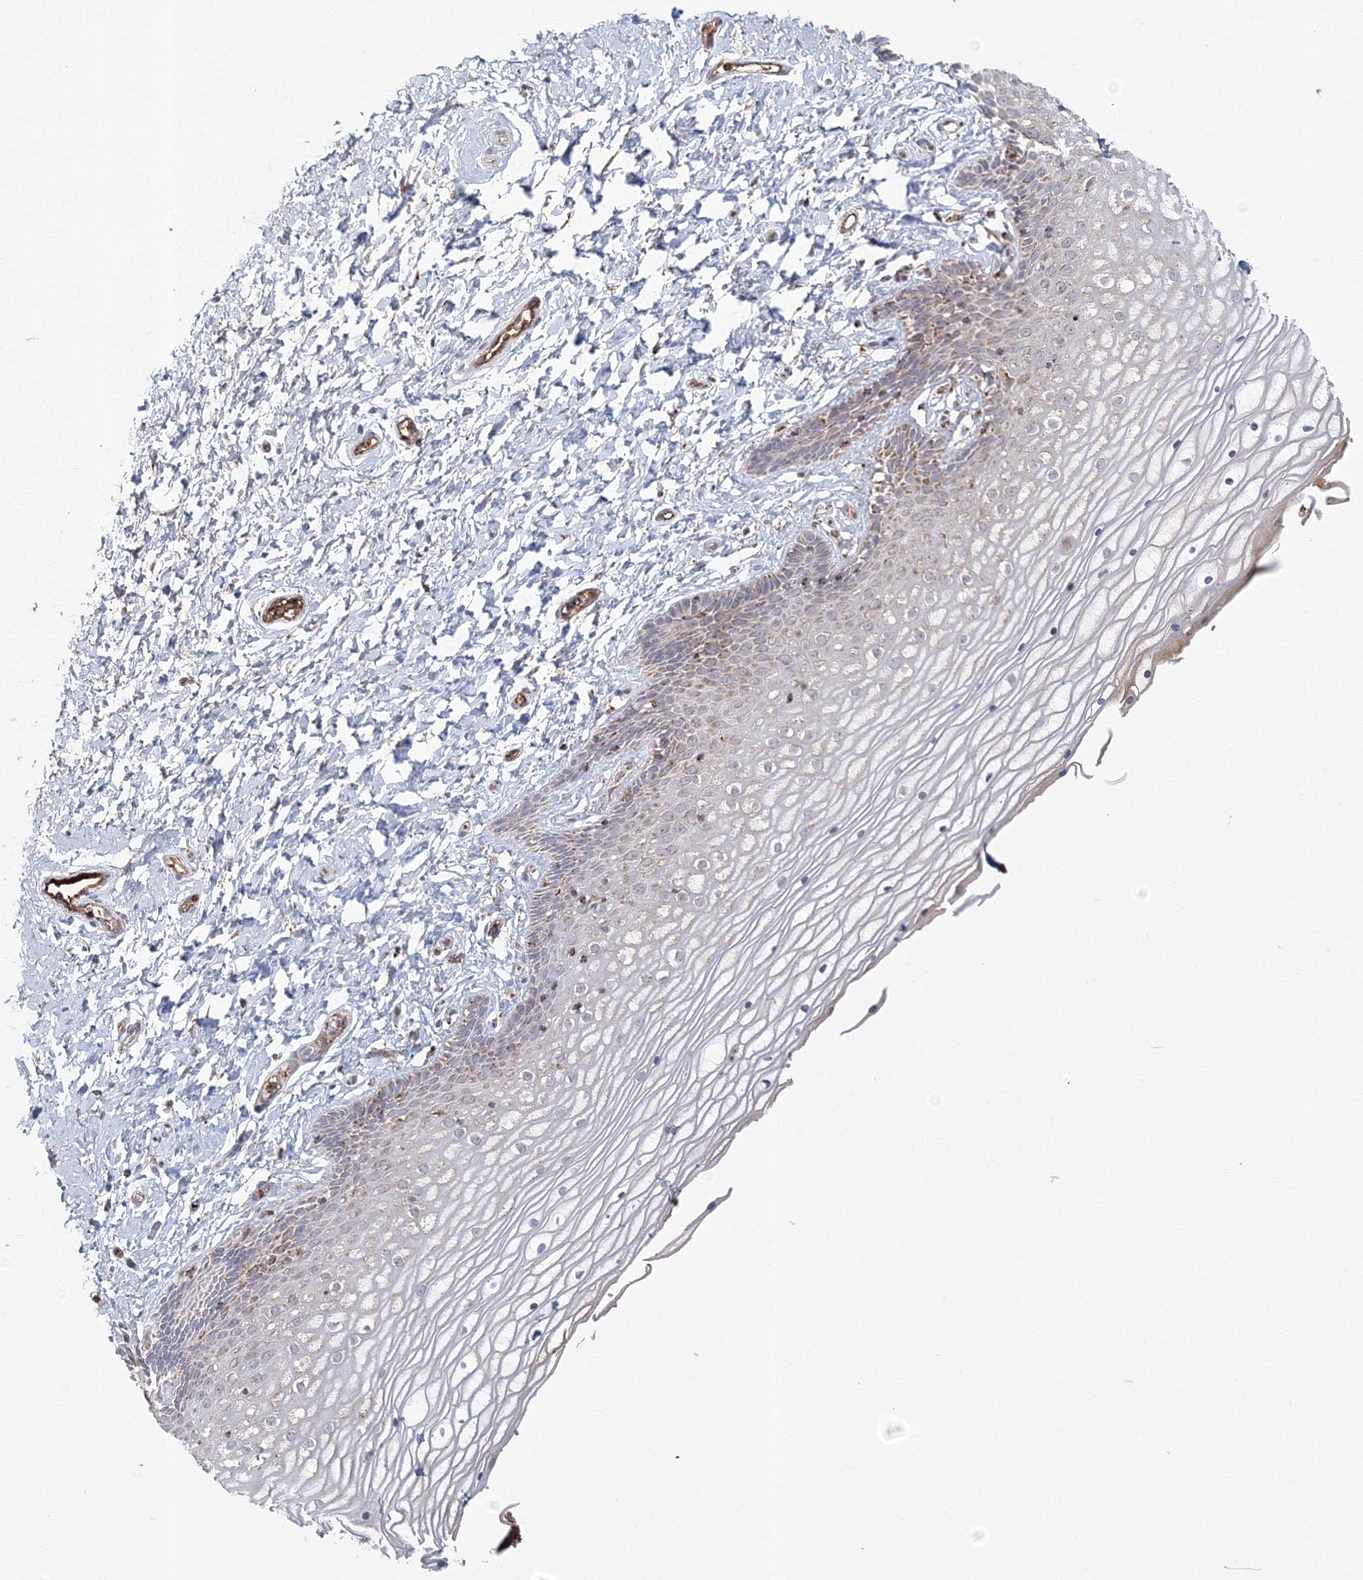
{"staining": {"intensity": "moderate", "quantity": "25%-75%", "location": "cytoplasmic/membranous"}, "tissue": "vagina", "cell_type": "Squamous epithelial cells", "image_type": "normal", "snomed": [{"axis": "morphology", "description": "Normal tissue, NOS"}, {"axis": "topography", "description": "Vagina"}, {"axis": "topography", "description": "Cervix"}], "caption": "Immunohistochemistry (IHC) of normal vagina demonstrates medium levels of moderate cytoplasmic/membranous staining in about 25%-75% of squamous epithelial cells. Nuclei are stained in blue.", "gene": "GRPEL1", "patient": {"sex": "female", "age": 40}}